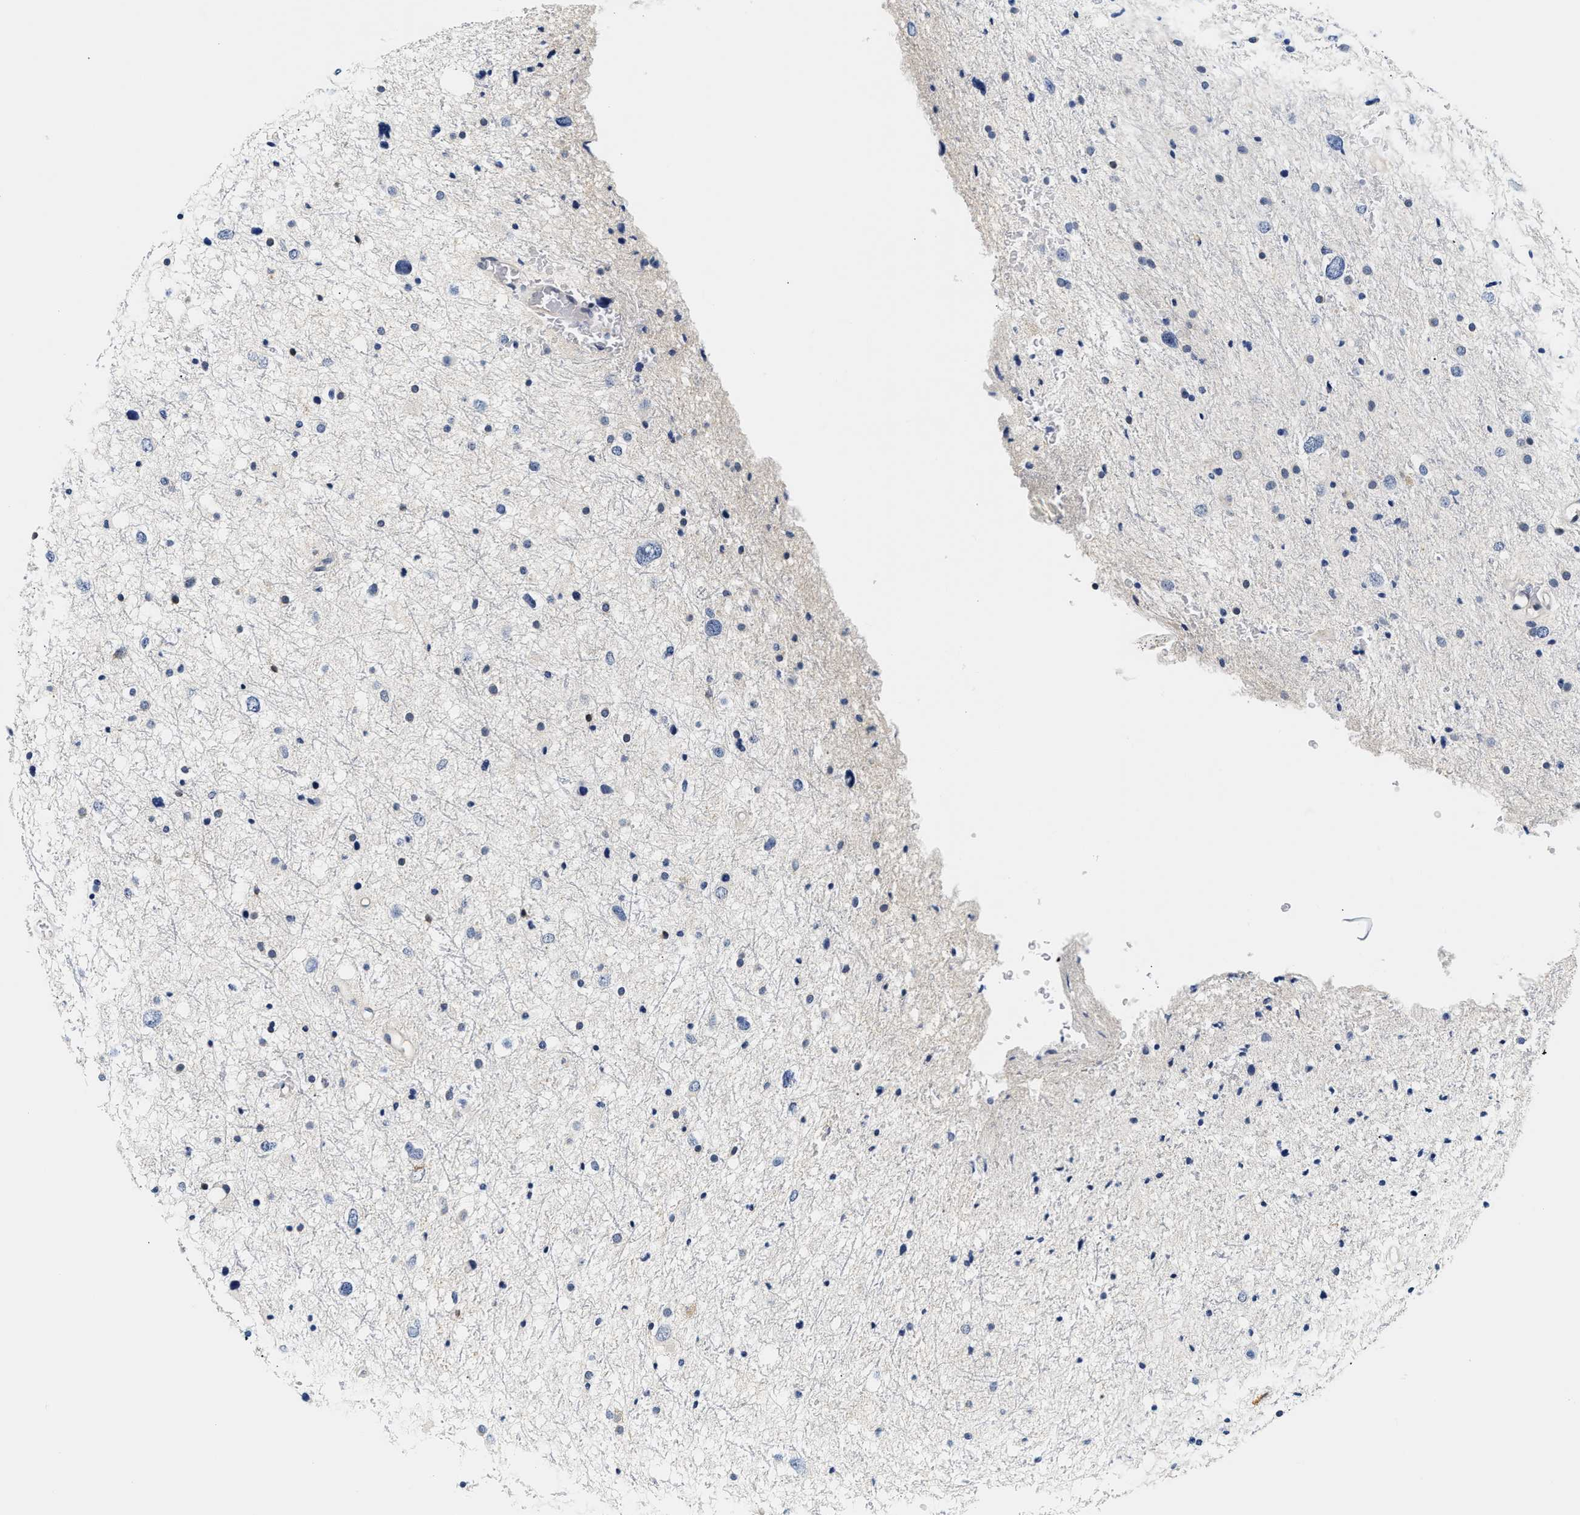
{"staining": {"intensity": "negative", "quantity": "none", "location": "none"}, "tissue": "glioma", "cell_type": "Tumor cells", "image_type": "cancer", "snomed": [{"axis": "morphology", "description": "Glioma, malignant, Low grade"}, {"axis": "topography", "description": "Brain"}], "caption": "DAB (3,3'-diaminobenzidine) immunohistochemical staining of malignant low-grade glioma shows no significant expression in tumor cells.", "gene": "UCHL3", "patient": {"sex": "female", "age": 37}}